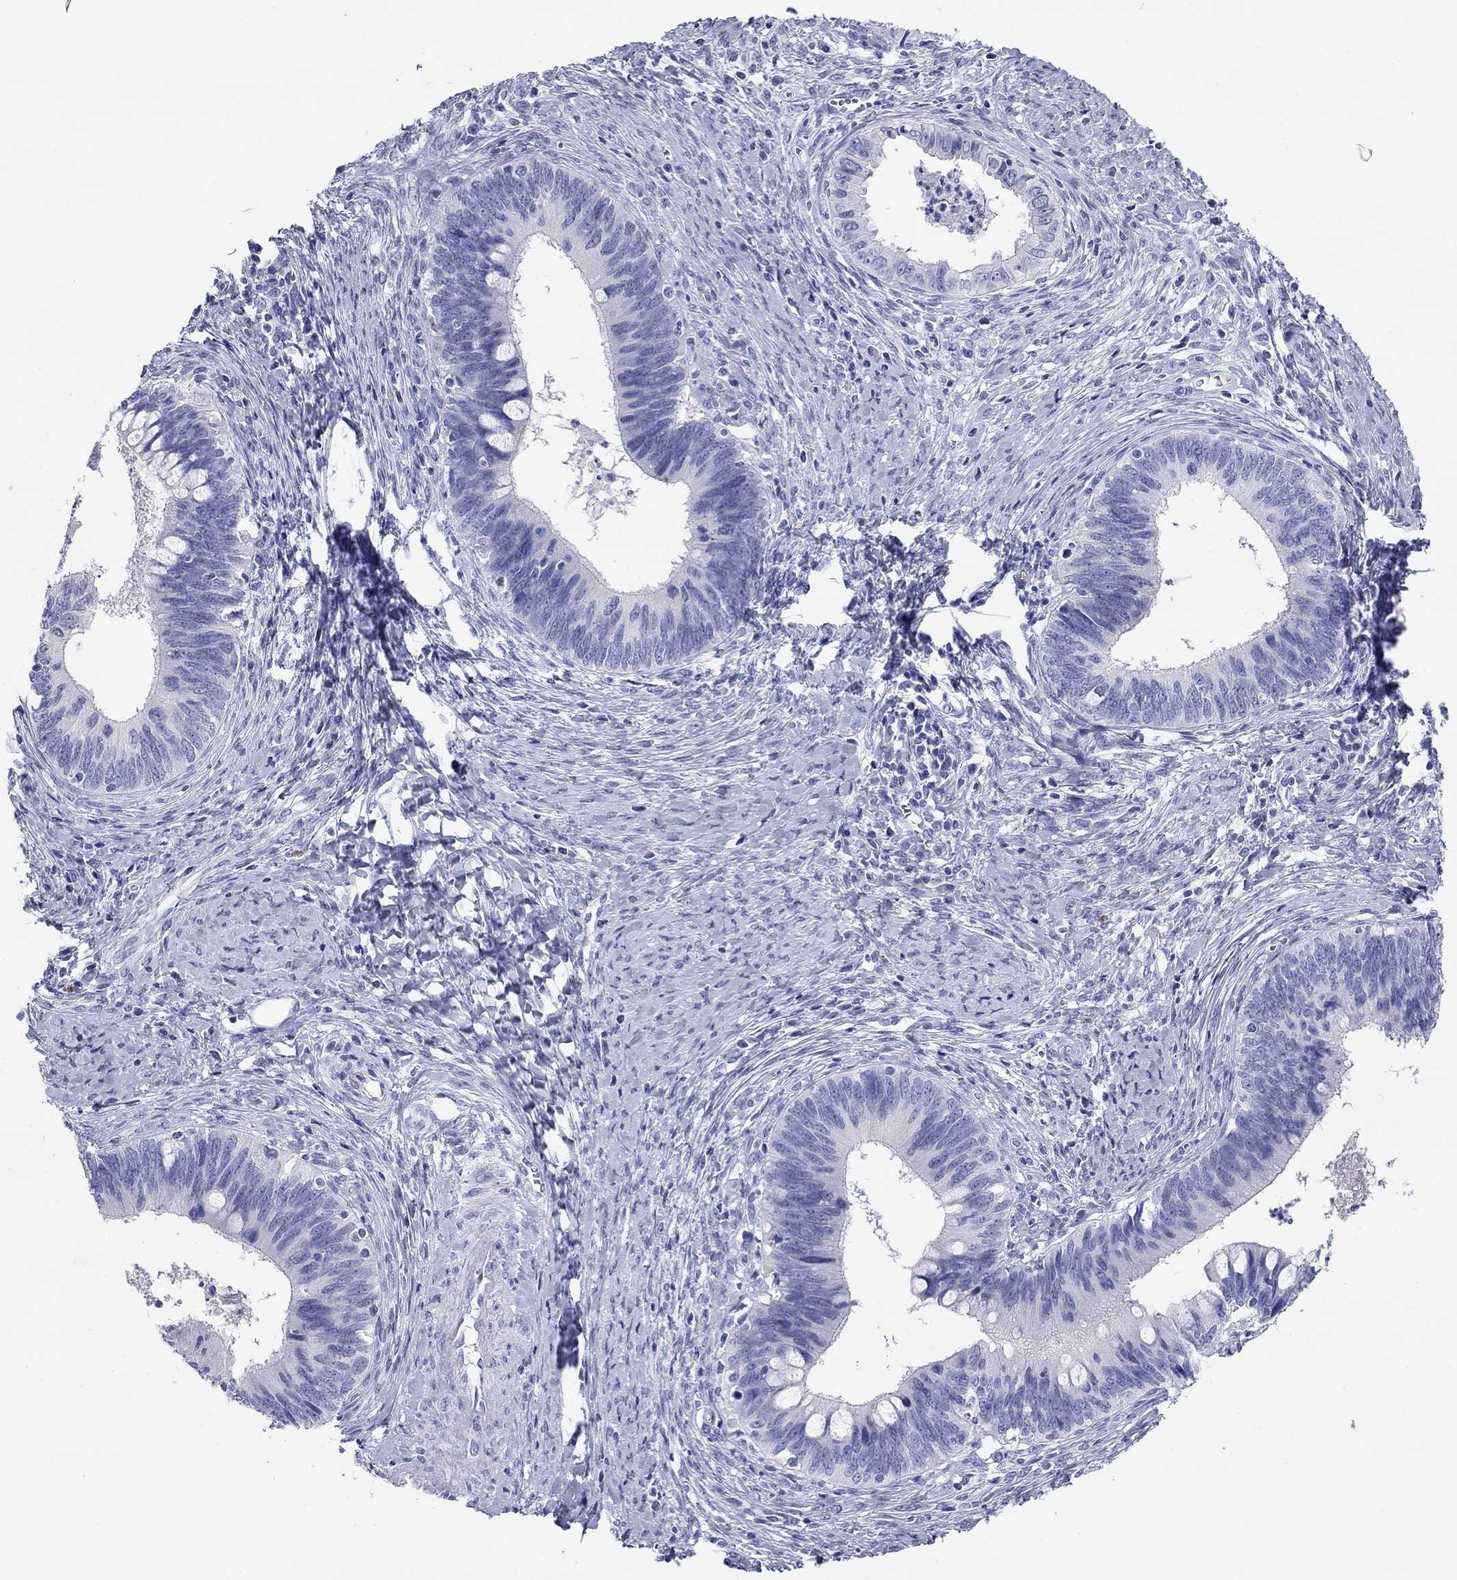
{"staining": {"intensity": "negative", "quantity": "none", "location": "none"}, "tissue": "cervical cancer", "cell_type": "Tumor cells", "image_type": "cancer", "snomed": [{"axis": "morphology", "description": "Adenocarcinoma, NOS"}, {"axis": "topography", "description": "Cervix"}], "caption": "This is an immunohistochemistry histopathology image of adenocarcinoma (cervical). There is no staining in tumor cells.", "gene": "CMYA5", "patient": {"sex": "female", "age": 42}}